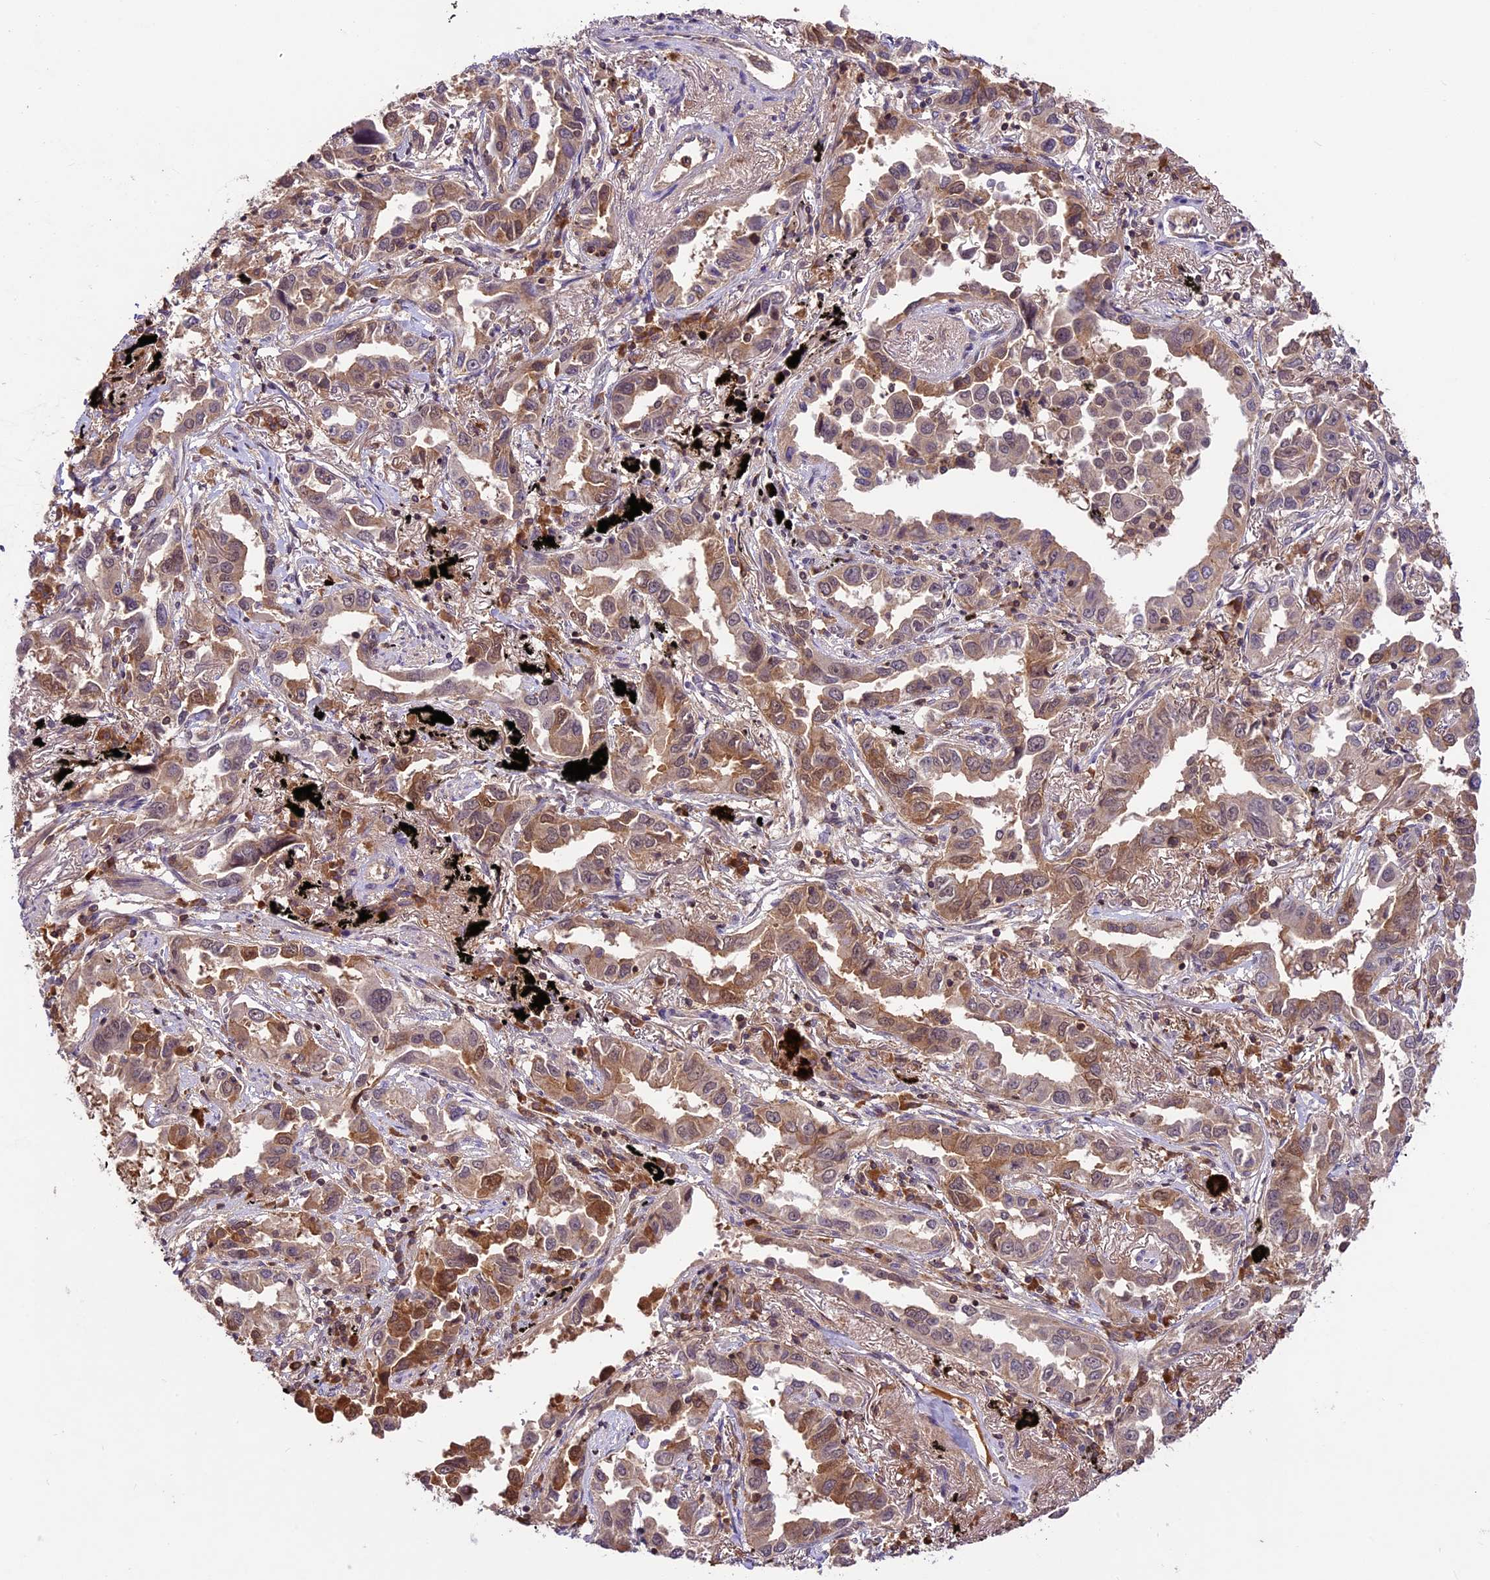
{"staining": {"intensity": "moderate", "quantity": ">75%", "location": "cytoplasmic/membranous"}, "tissue": "lung cancer", "cell_type": "Tumor cells", "image_type": "cancer", "snomed": [{"axis": "morphology", "description": "Adenocarcinoma, NOS"}, {"axis": "topography", "description": "Lung"}], "caption": "High-power microscopy captured an IHC micrograph of adenocarcinoma (lung), revealing moderate cytoplasmic/membranous expression in approximately >75% of tumor cells. Using DAB (brown) and hematoxylin (blue) stains, captured at high magnification using brightfield microscopy.", "gene": "ATP10A", "patient": {"sex": "male", "age": 67}}